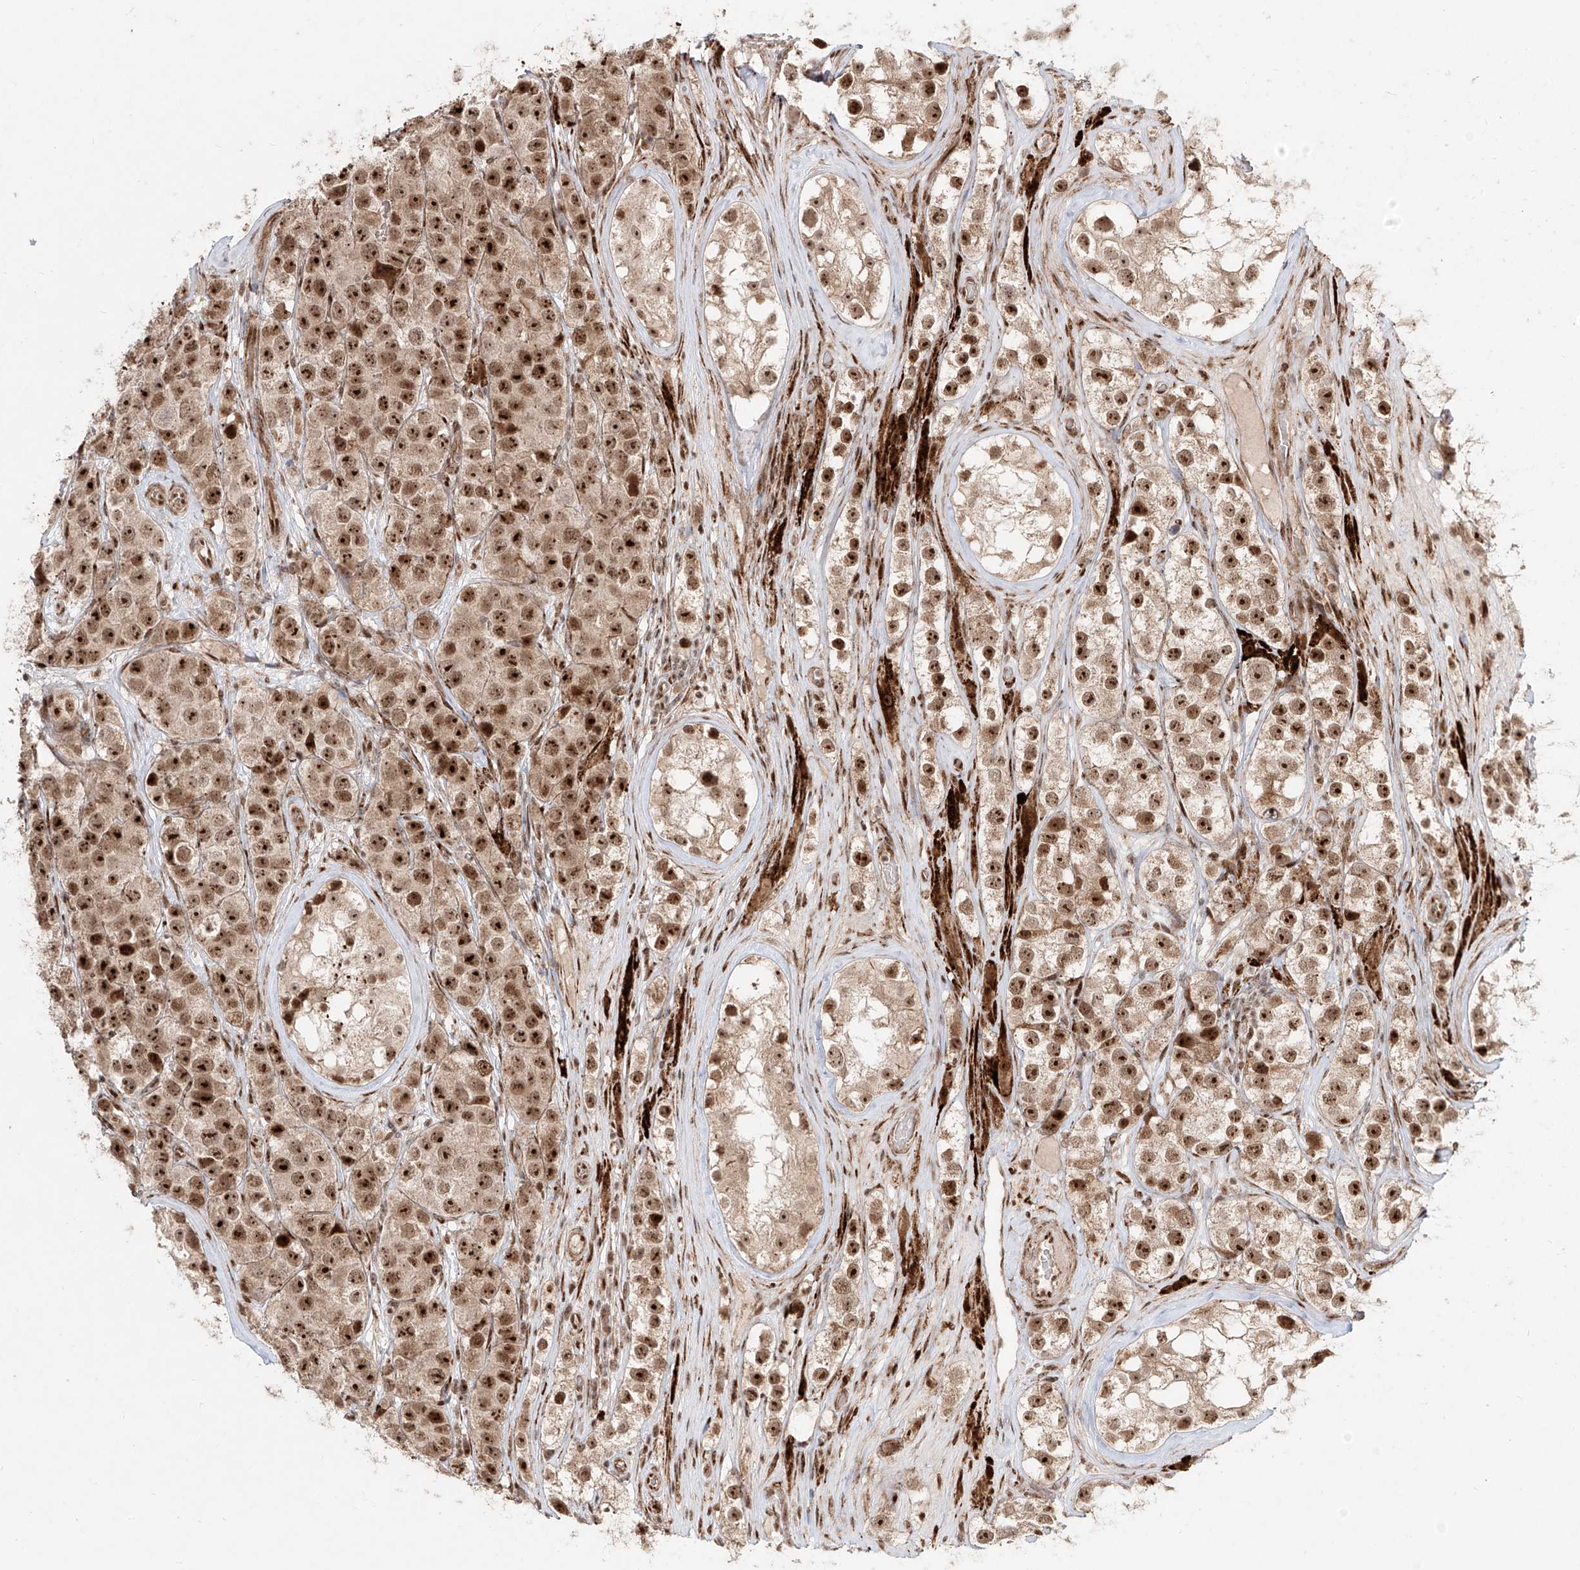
{"staining": {"intensity": "moderate", "quantity": ">75%", "location": "nuclear"}, "tissue": "testis cancer", "cell_type": "Tumor cells", "image_type": "cancer", "snomed": [{"axis": "morphology", "description": "Seminoma, NOS"}, {"axis": "topography", "description": "Testis"}], "caption": "DAB (3,3'-diaminobenzidine) immunohistochemical staining of human testis cancer (seminoma) exhibits moderate nuclear protein staining in approximately >75% of tumor cells.", "gene": "ZNF710", "patient": {"sex": "male", "age": 28}}